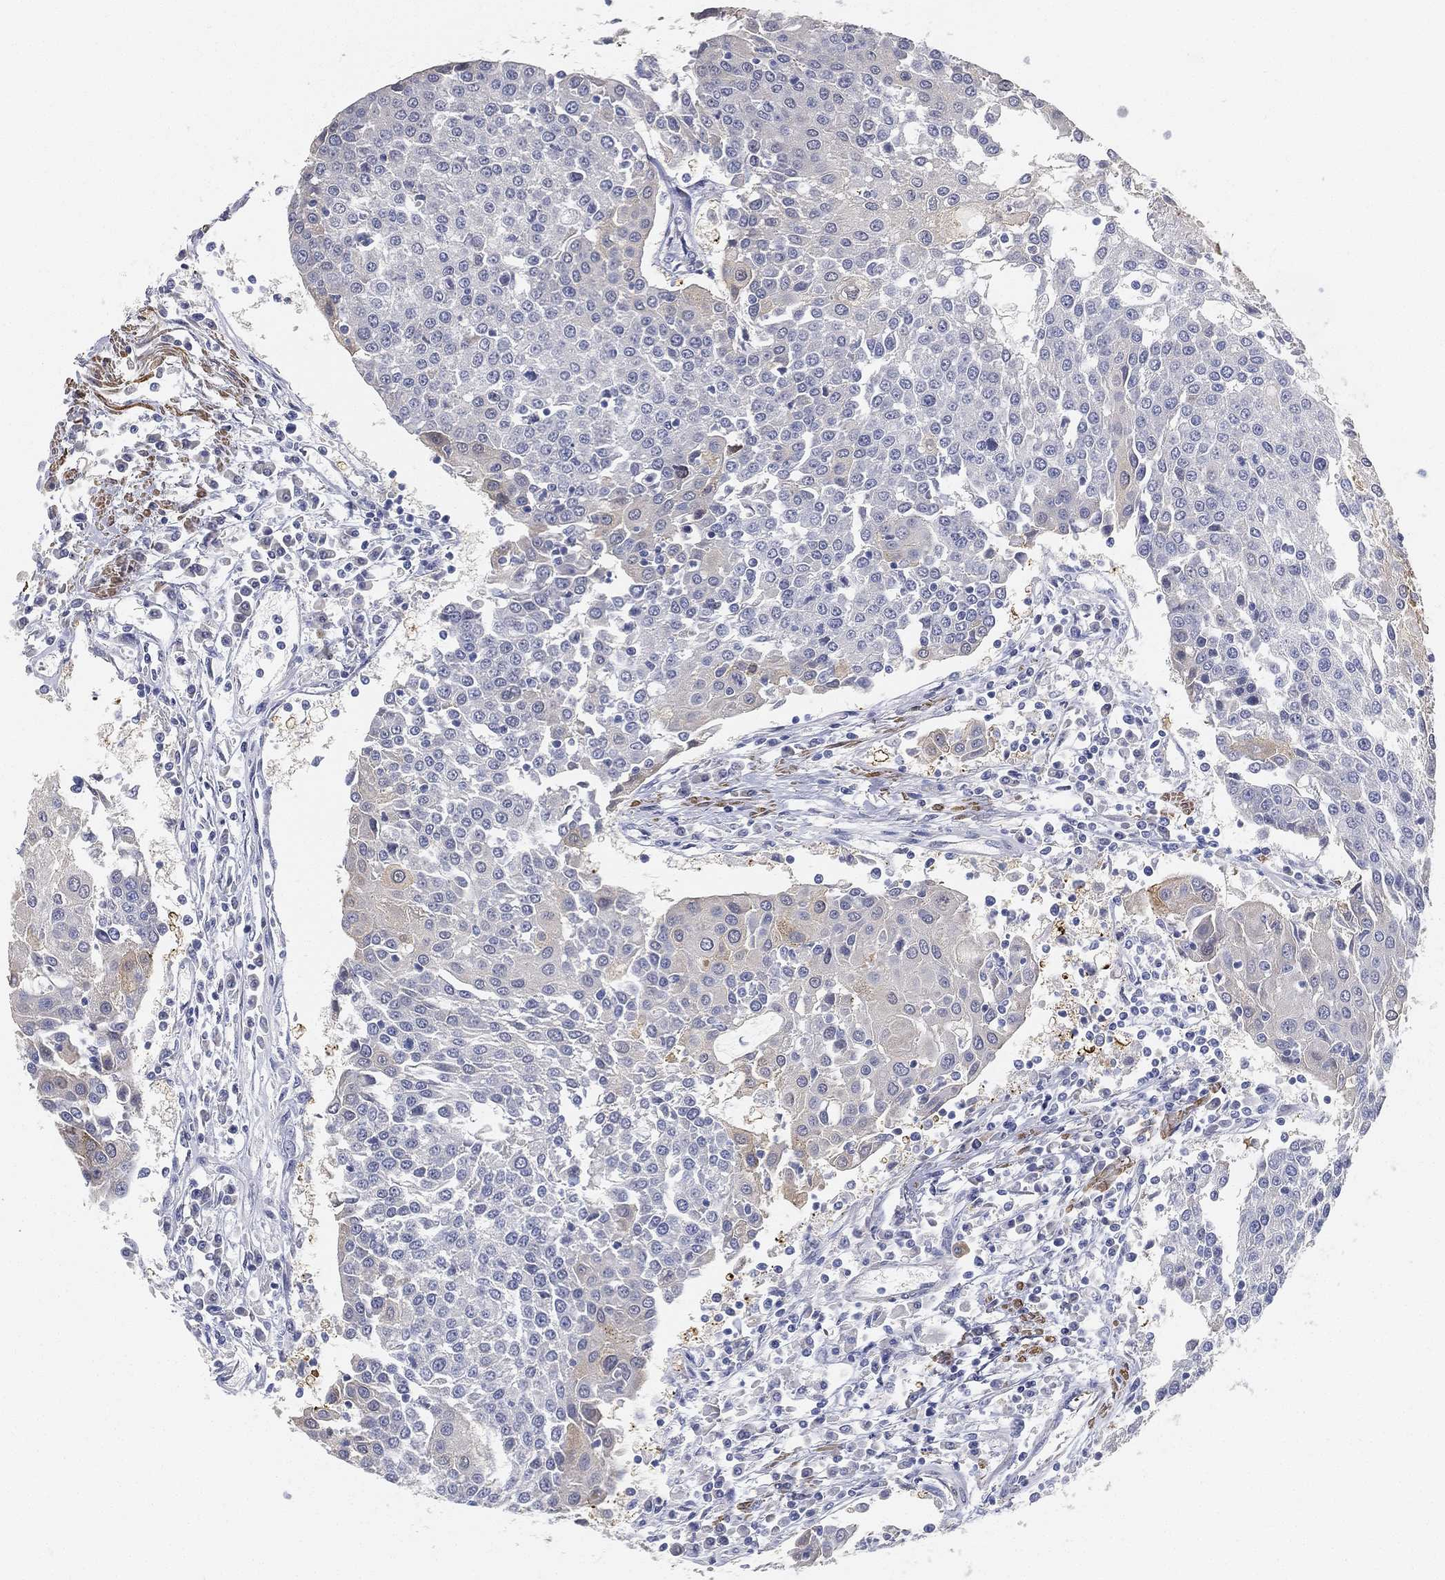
{"staining": {"intensity": "negative", "quantity": "none", "location": "none"}, "tissue": "urothelial cancer", "cell_type": "Tumor cells", "image_type": "cancer", "snomed": [{"axis": "morphology", "description": "Urothelial carcinoma, High grade"}, {"axis": "topography", "description": "Urinary bladder"}], "caption": "Urothelial carcinoma (high-grade) was stained to show a protein in brown. There is no significant staining in tumor cells.", "gene": "GPR61", "patient": {"sex": "female", "age": 85}}